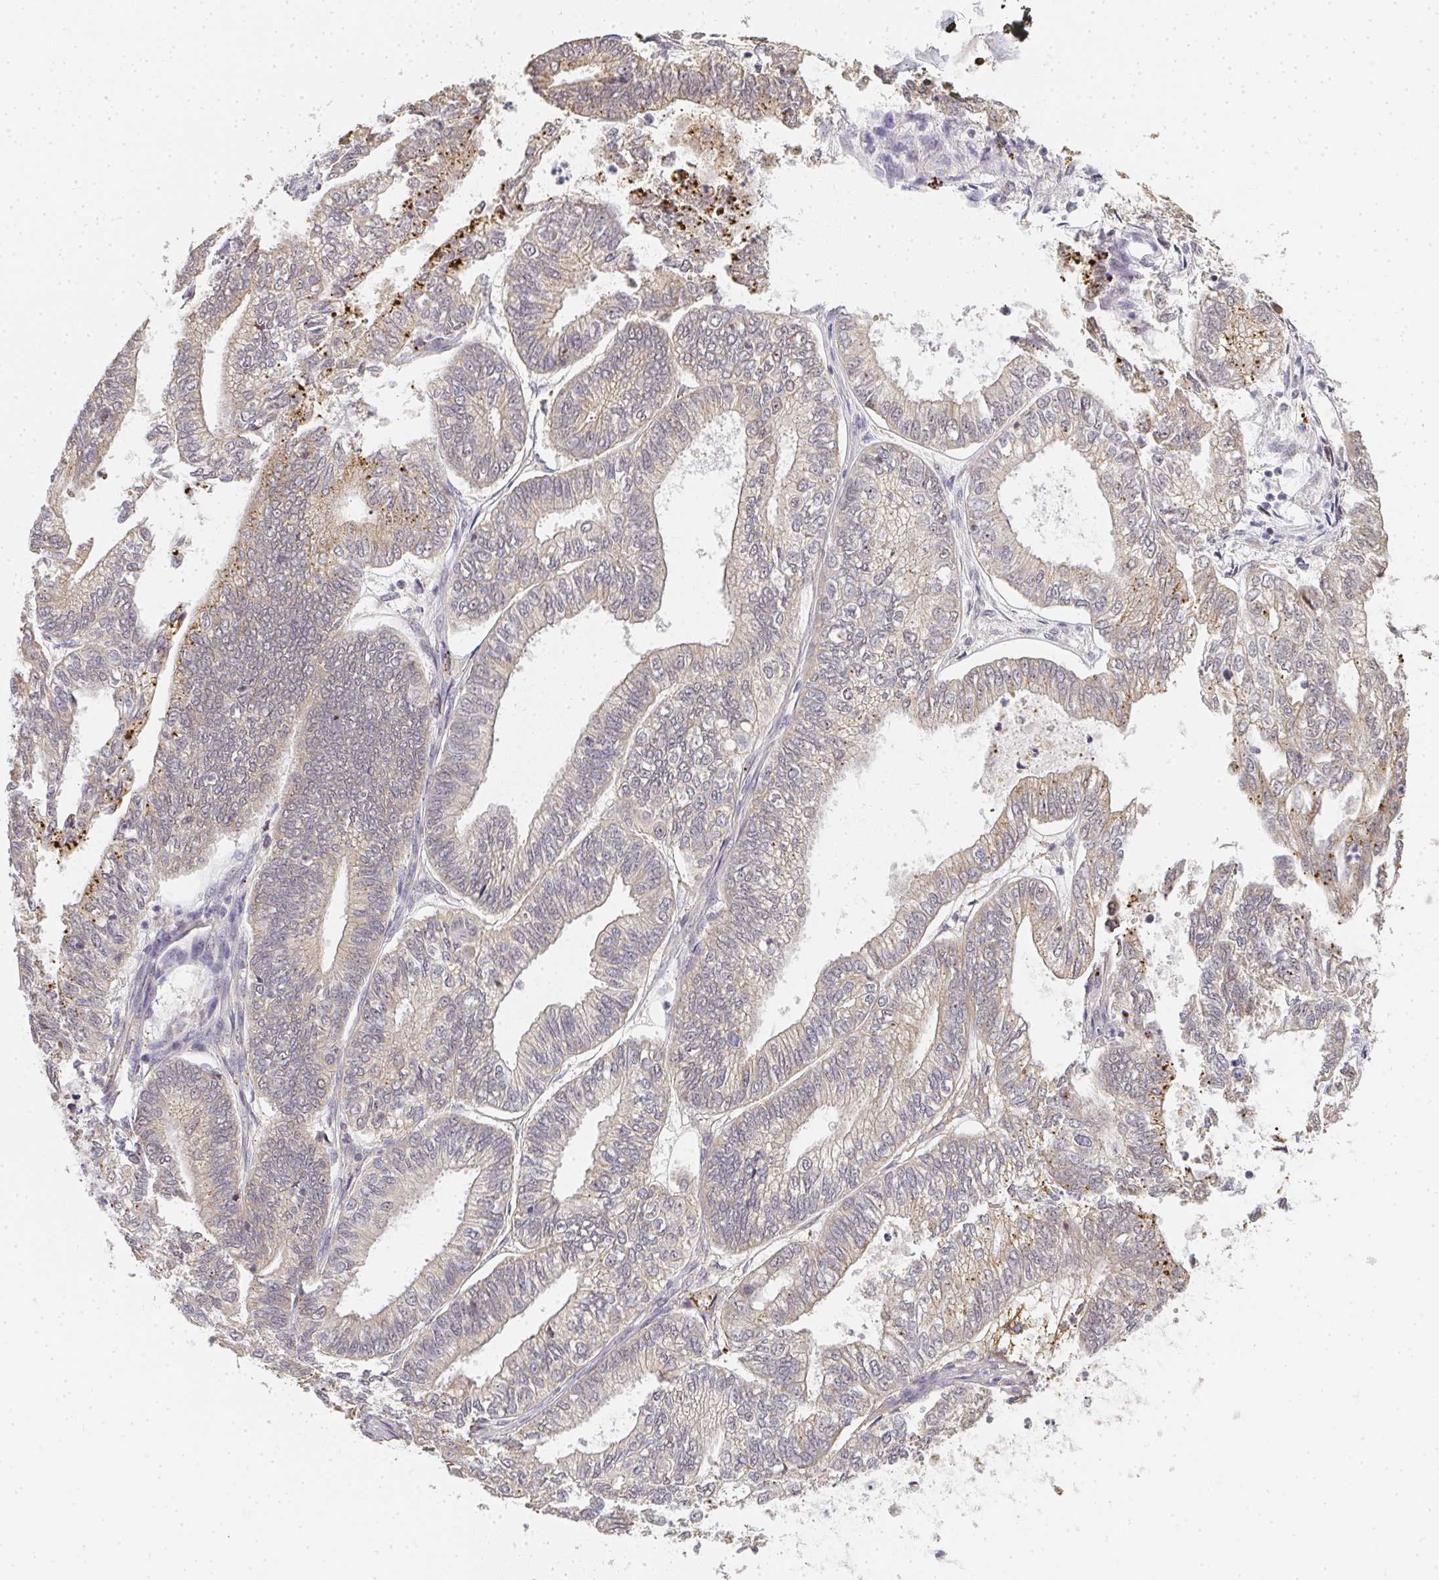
{"staining": {"intensity": "moderate", "quantity": "<25%", "location": "cytoplasmic/membranous,nuclear"}, "tissue": "ovarian cancer", "cell_type": "Tumor cells", "image_type": "cancer", "snomed": [{"axis": "morphology", "description": "Carcinoma, endometroid"}, {"axis": "topography", "description": "Ovary"}], "caption": "Ovarian cancer tissue displays moderate cytoplasmic/membranous and nuclear positivity in approximately <25% of tumor cells", "gene": "SLC35B3", "patient": {"sex": "female", "age": 64}}